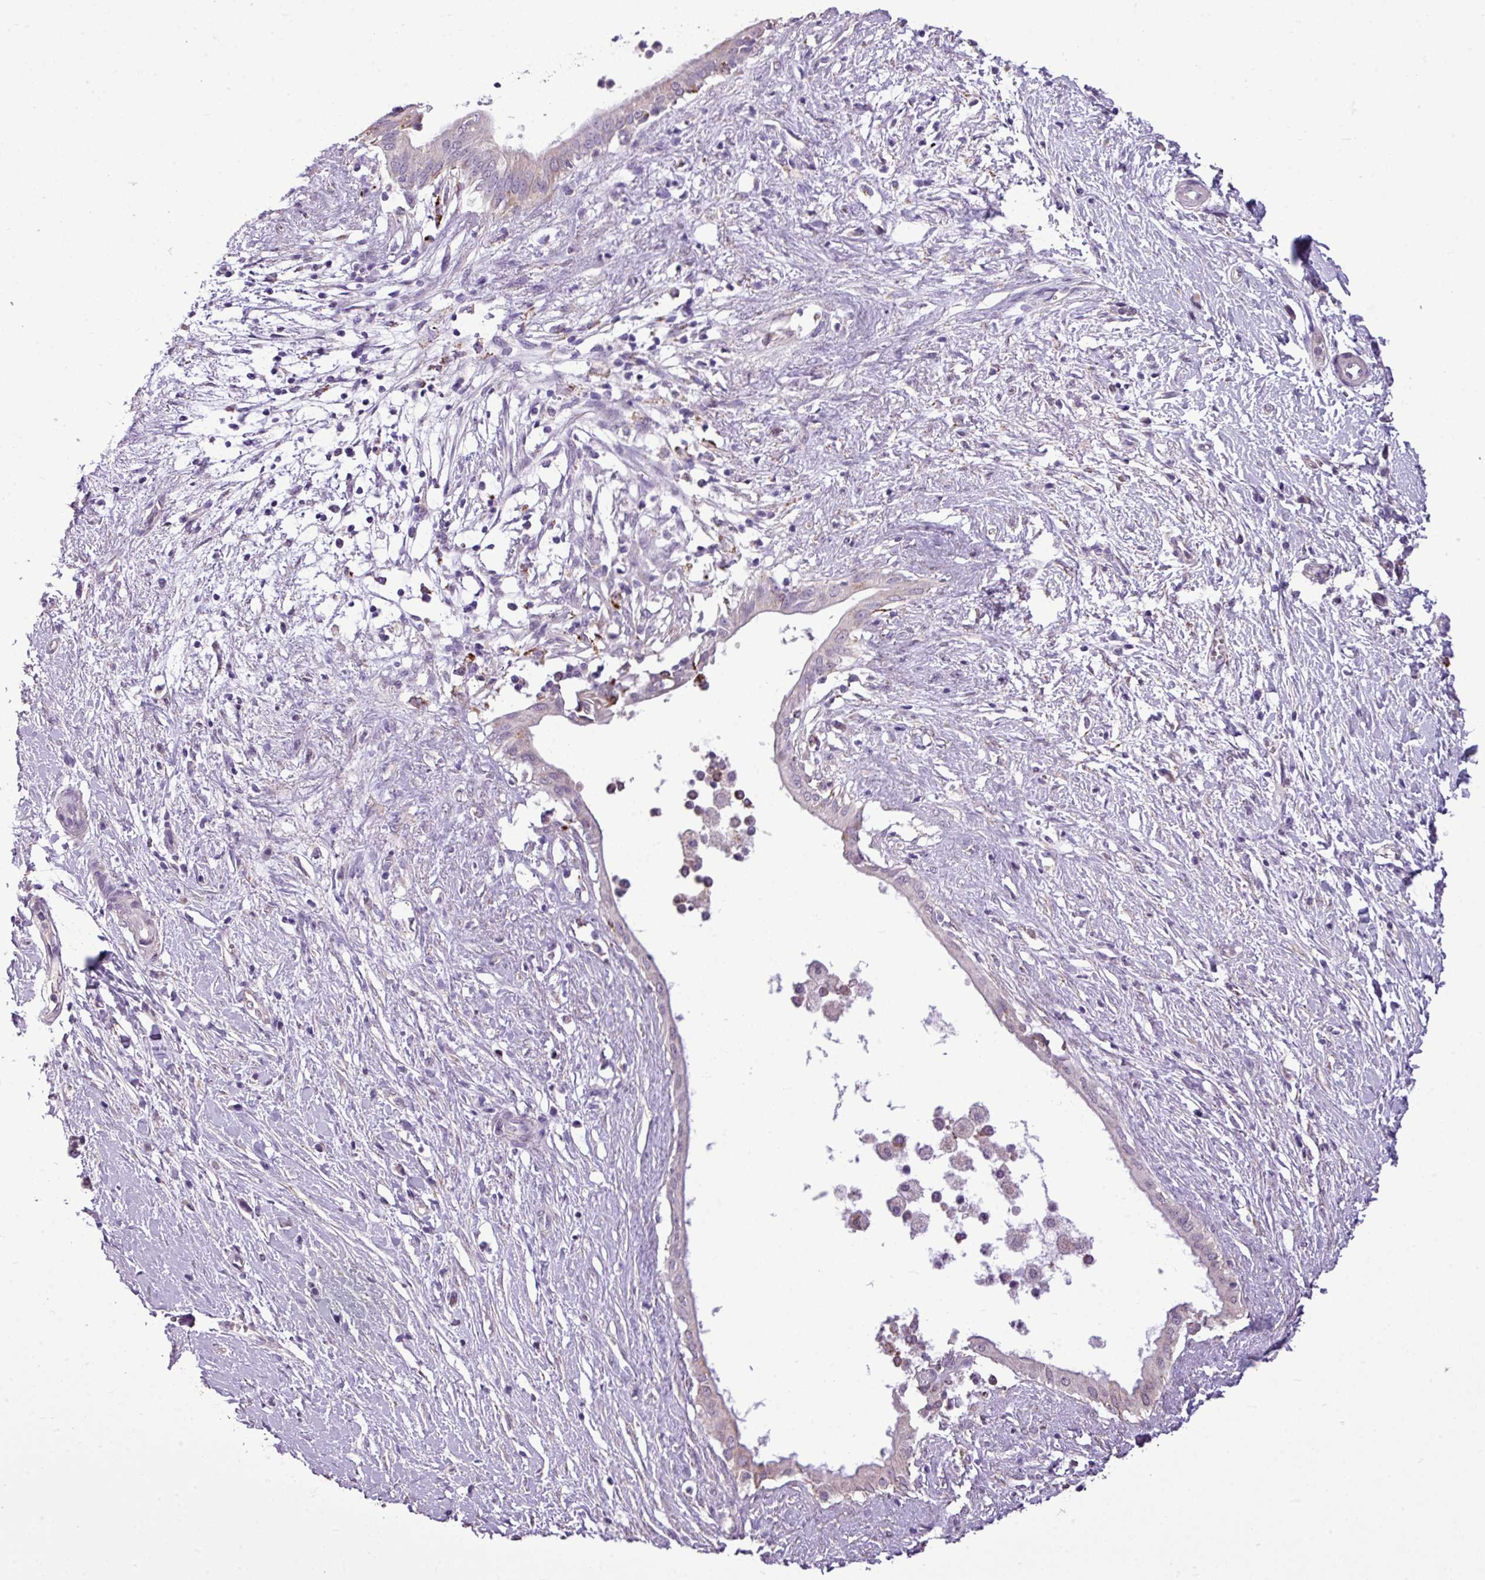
{"staining": {"intensity": "negative", "quantity": "none", "location": "none"}, "tissue": "pancreatic cancer", "cell_type": "Tumor cells", "image_type": "cancer", "snomed": [{"axis": "morphology", "description": "Adenocarcinoma, NOS"}, {"axis": "topography", "description": "Pancreas"}], "caption": "IHC of pancreatic adenocarcinoma displays no positivity in tumor cells.", "gene": "ALDH2", "patient": {"sex": "male", "age": 50}}